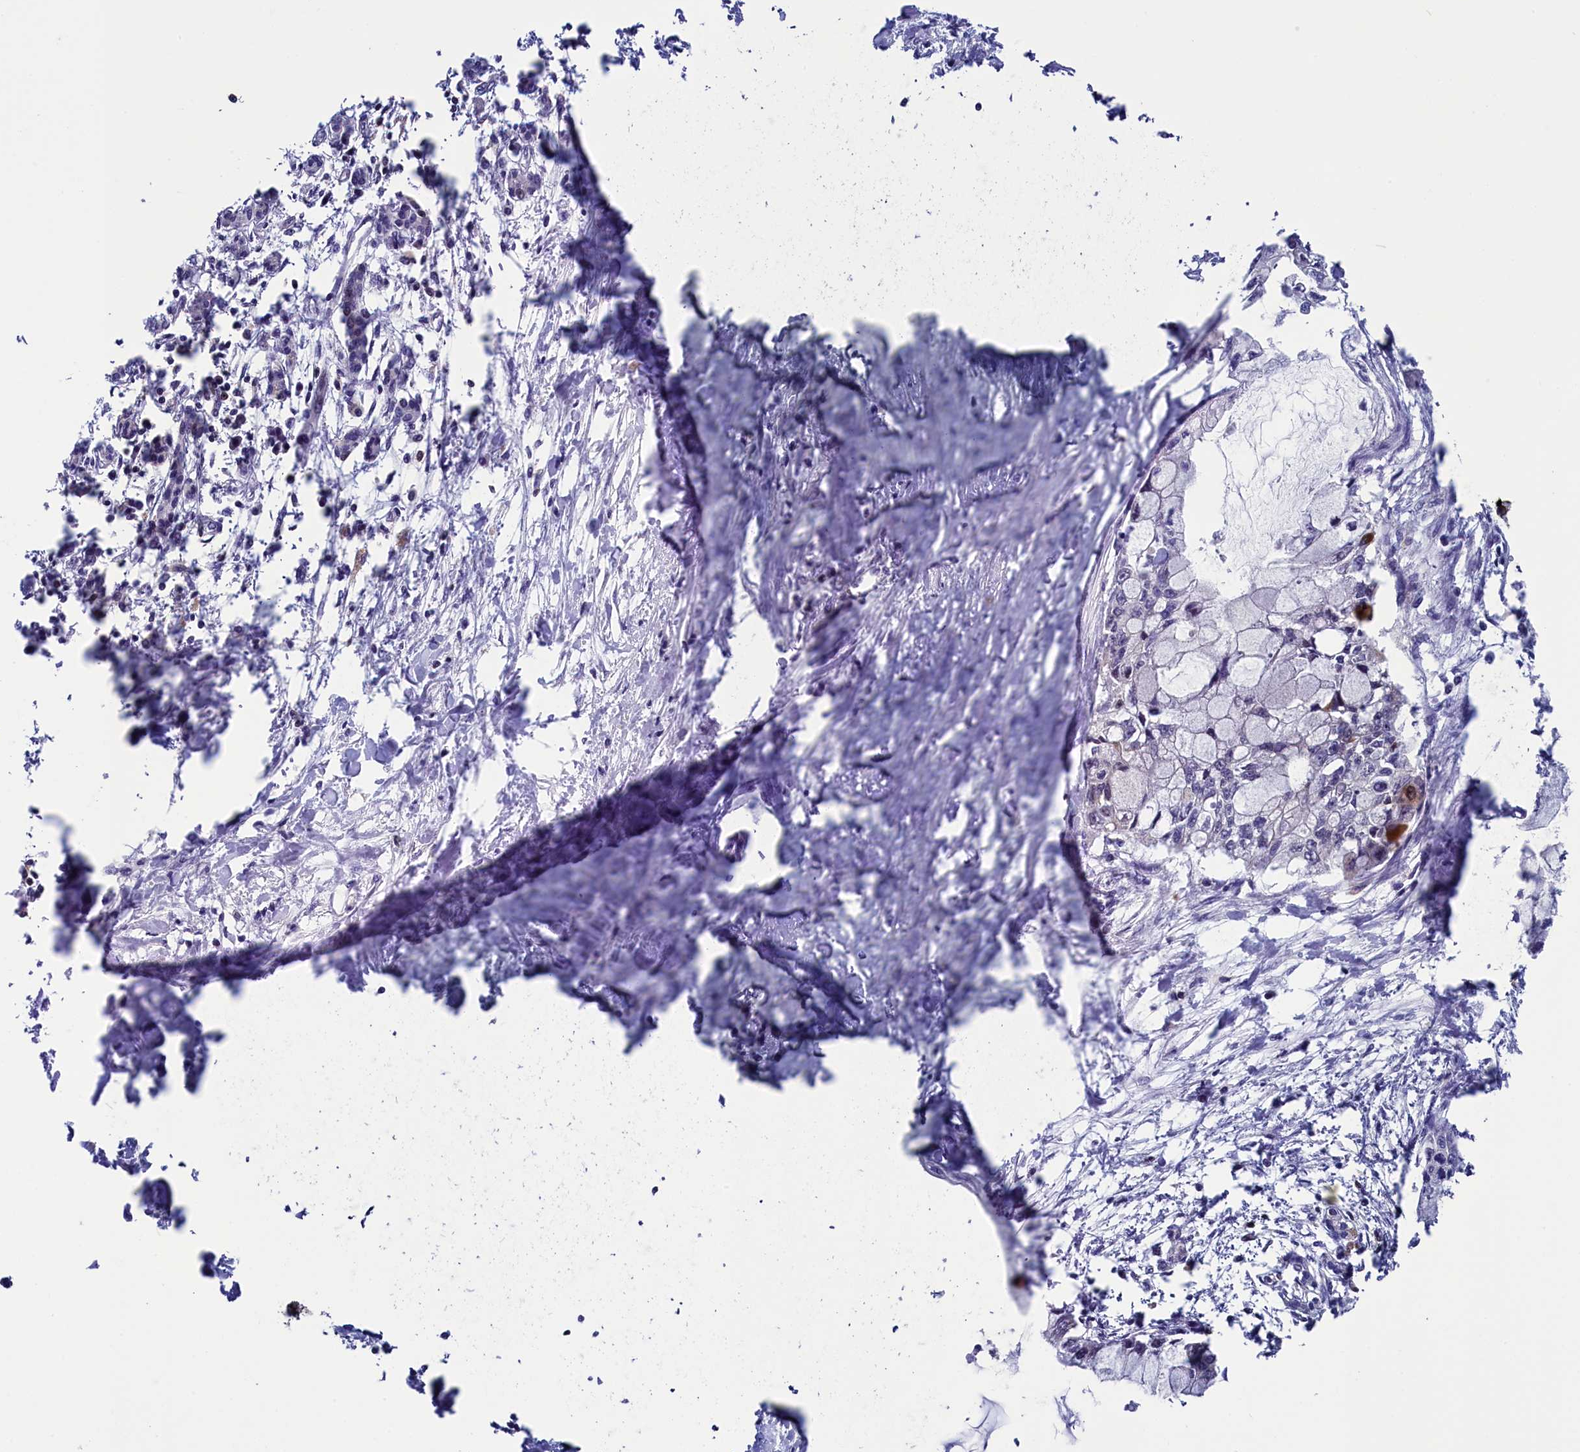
{"staining": {"intensity": "negative", "quantity": "none", "location": "none"}, "tissue": "pancreatic cancer", "cell_type": "Tumor cells", "image_type": "cancer", "snomed": [{"axis": "morphology", "description": "Adenocarcinoma, NOS"}, {"axis": "topography", "description": "Pancreas"}], "caption": "Human pancreatic adenocarcinoma stained for a protein using IHC demonstrates no staining in tumor cells.", "gene": "CIAPIN1", "patient": {"sex": "male", "age": 48}}